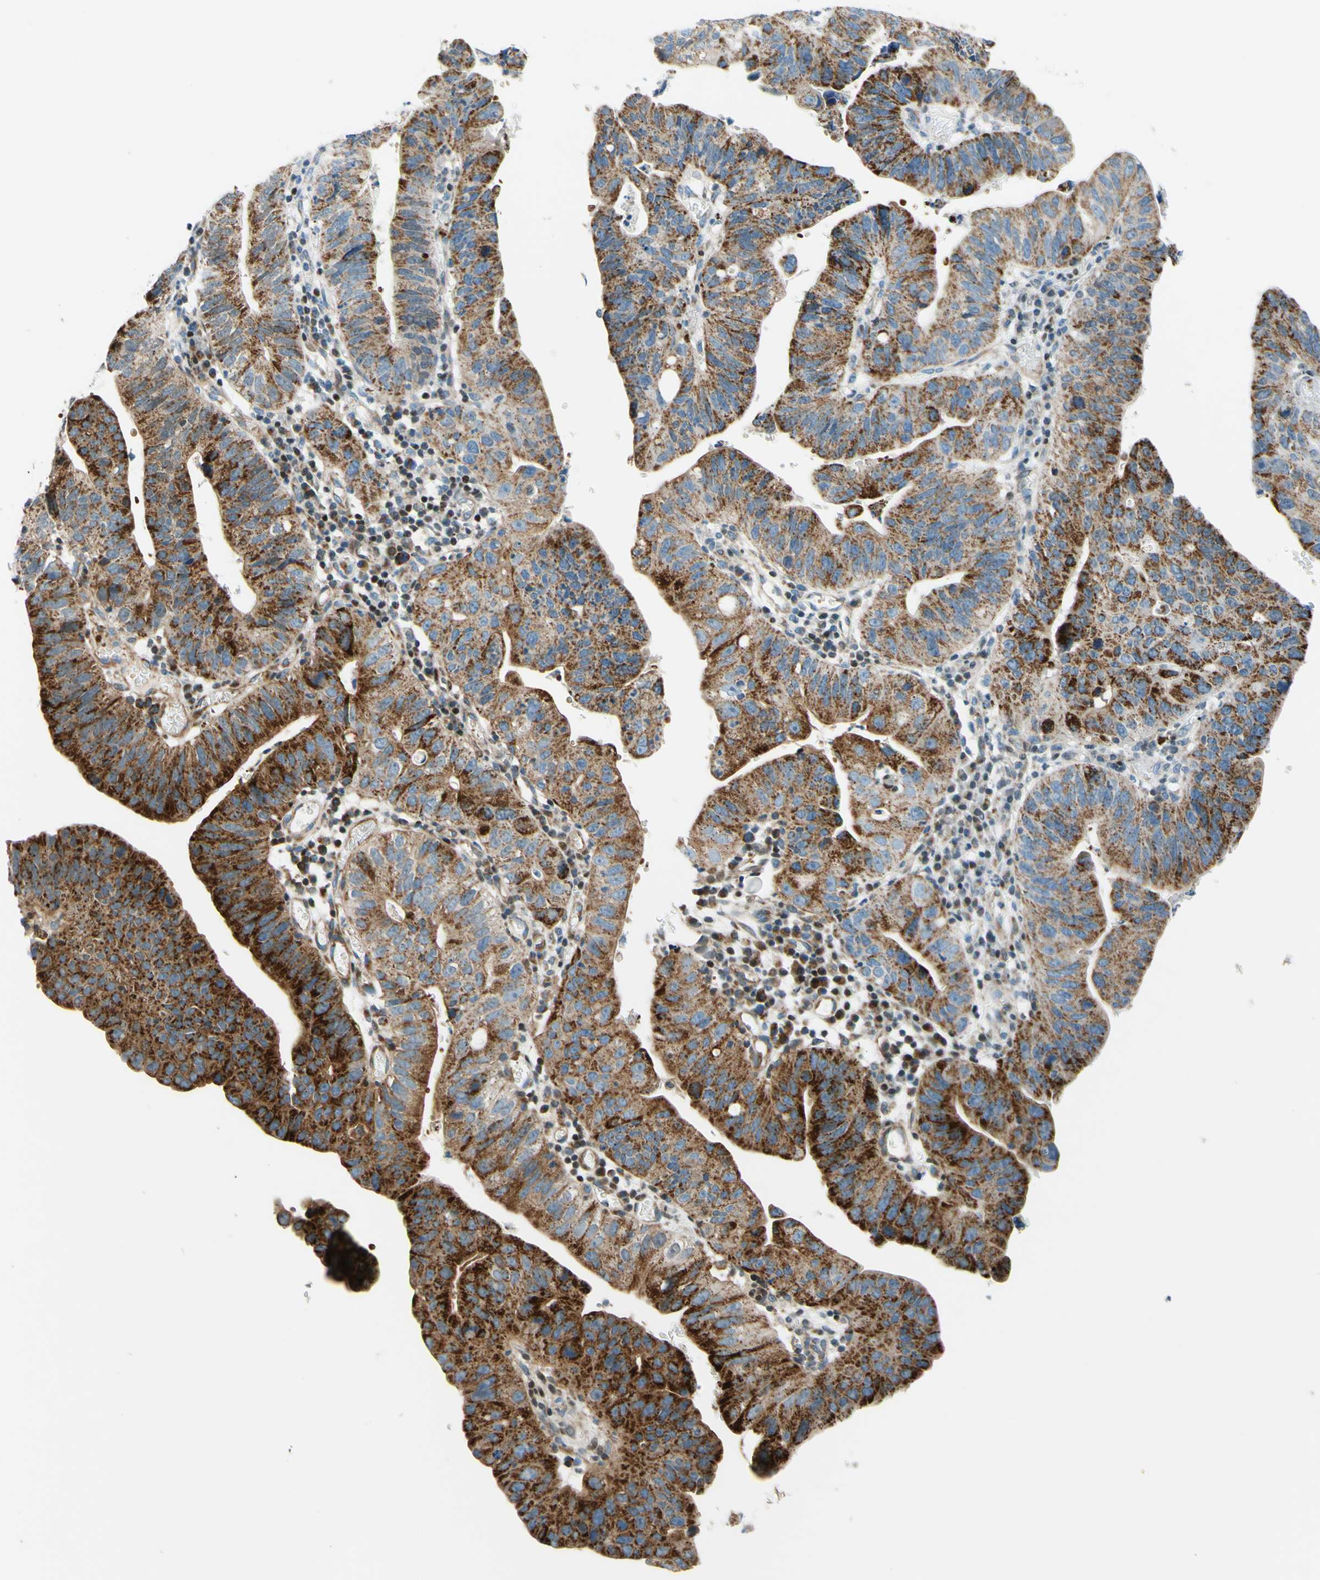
{"staining": {"intensity": "strong", "quantity": "25%-75%", "location": "cytoplasmic/membranous"}, "tissue": "stomach cancer", "cell_type": "Tumor cells", "image_type": "cancer", "snomed": [{"axis": "morphology", "description": "Adenocarcinoma, NOS"}, {"axis": "topography", "description": "Stomach"}], "caption": "This is a histology image of IHC staining of stomach adenocarcinoma, which shows strong staining in the cytoplasmic/membranous of tumor cells.", "gene": "CBX7", "patient": {"sex": "male", "age": 59}}